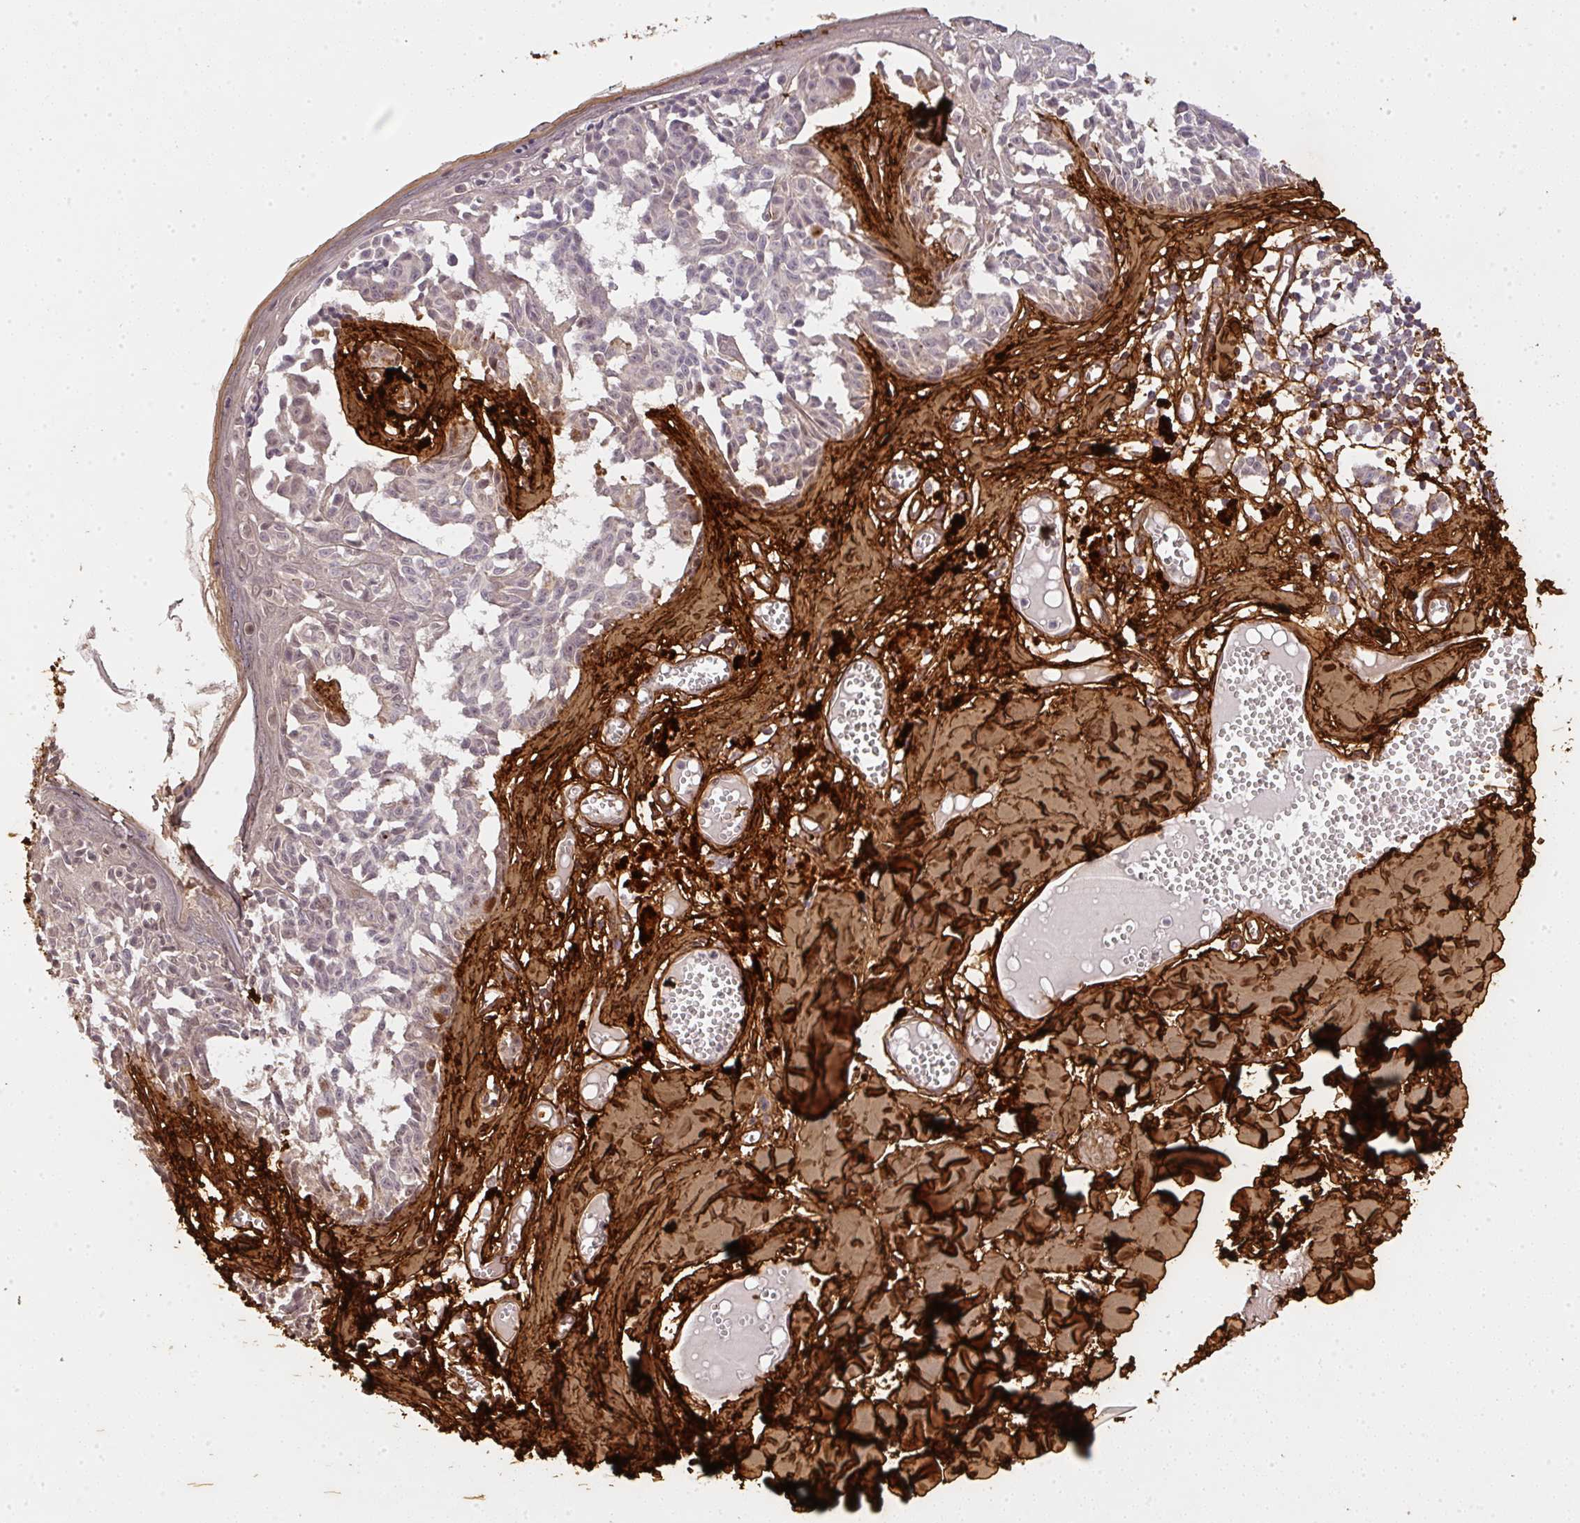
{"staining": {"intensity": "negative", "quantity": "none", "location": "none"}, "tissue": "melanoma", "cell_type": "Tumor cells", "image_type": "cancer", "snomed": [{"axis": "morphology", "description": "Malignant melanoma, NOS"}, {"axis": "topography", "description": "Skin"}], "caption": "An image of malignant melanoma stained for a protein reveals no brown staining in tumor cells. The staining was performed using DAB to visualize the protein expression in brown, while the nuclei were stained in blue with hematoxylin (Magnification: 20x).", "gene": "COL3A1", "patient": {"sex": "female", "age": 43}}